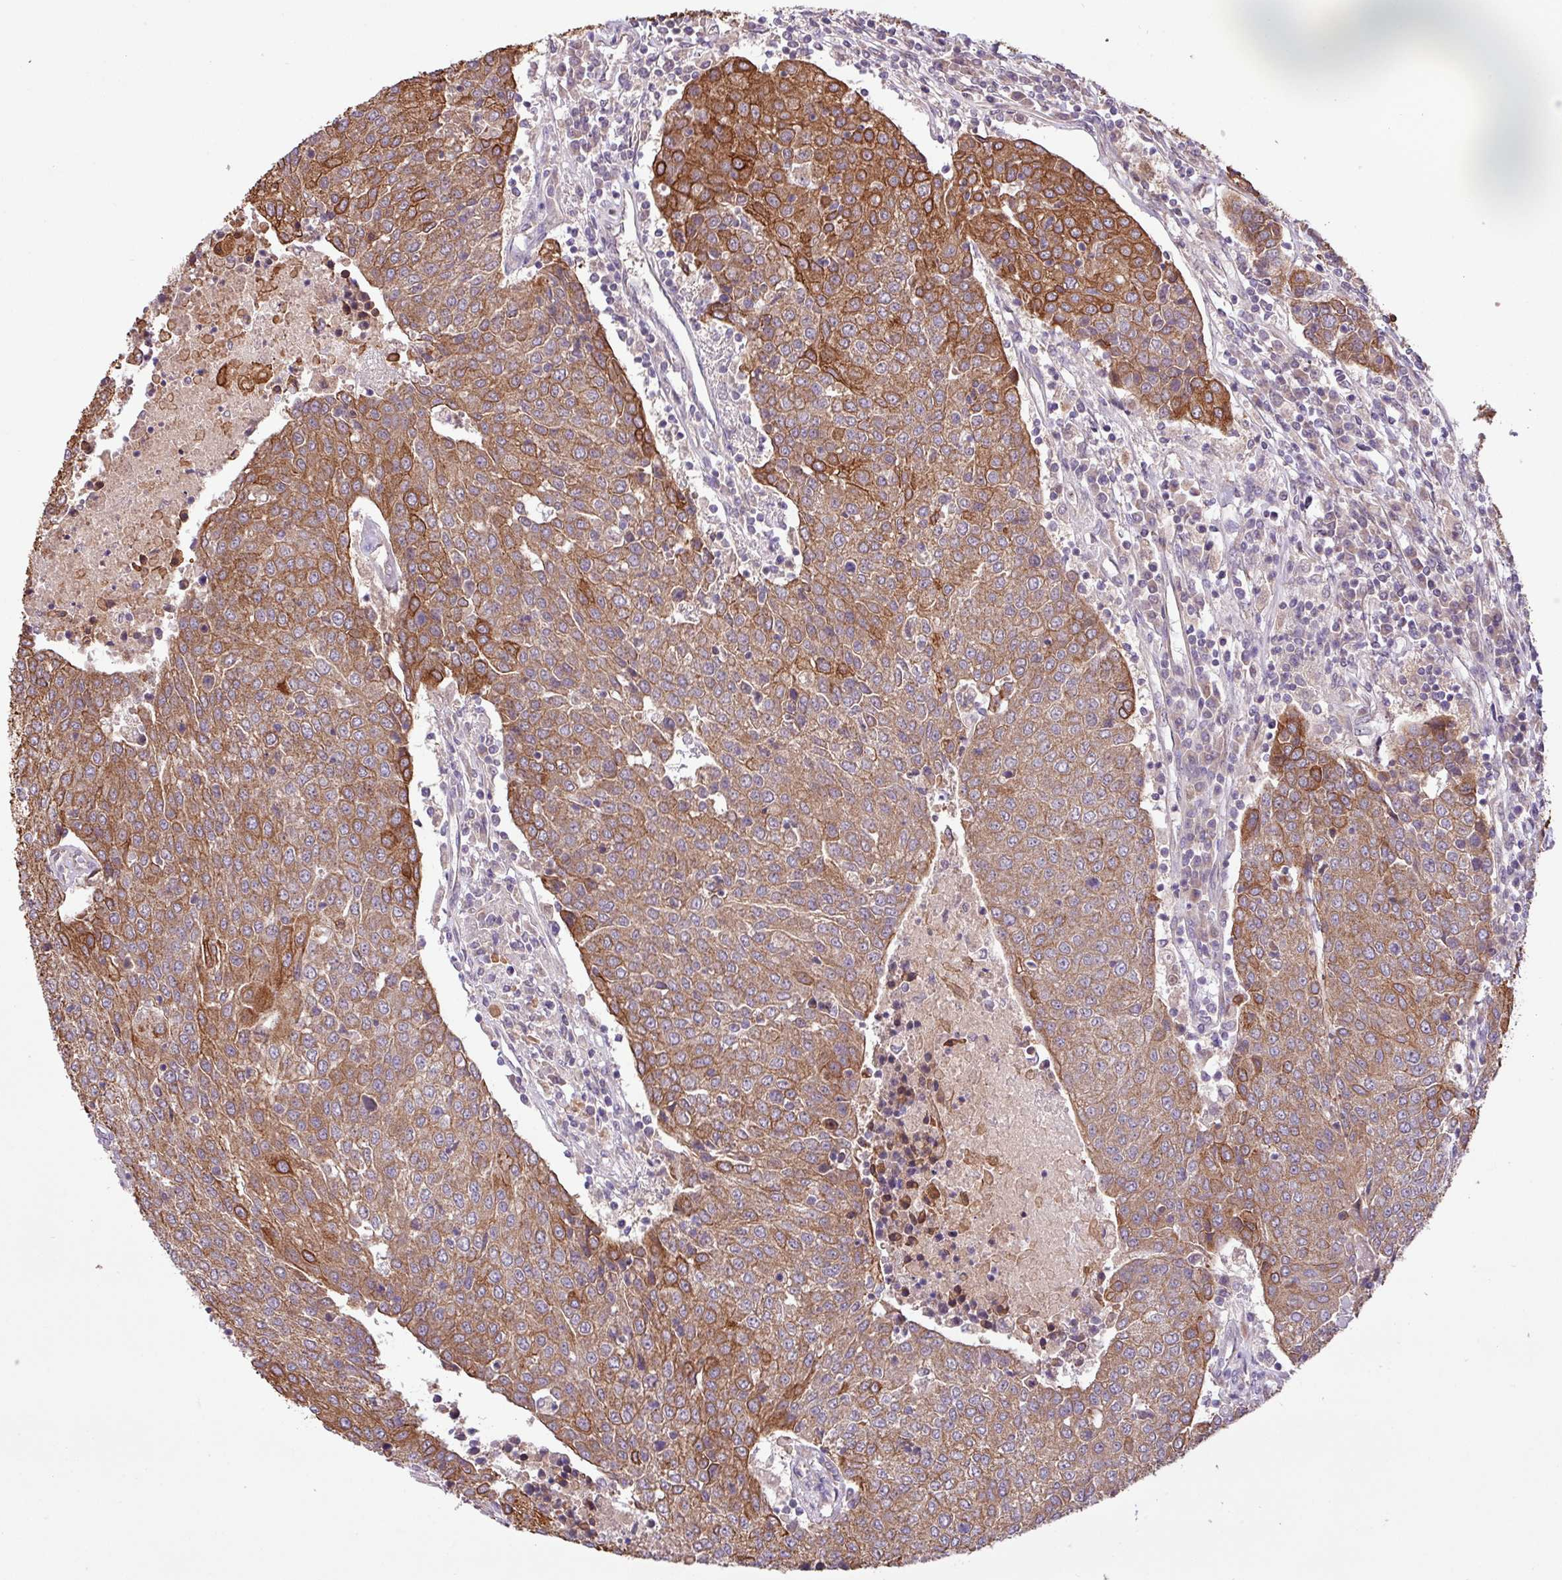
{"staining": {"intensity": "moderate", "quantity": ">75%", "location": "cytoplasmic/membranous"}, "tissue": "urothelial cancer", "cell_type": "Tumor cells", "image_type": "cancer", "snomed": [{"axis": "morphology", "description": "Urothelial carcinoma, High grade"}, {"axis": "topography", "description": "Urinary bladder"}], "caption": "A micrograph showing moderate cytoplasmic/membranous expression in approximately >75% of tumor cells in urothelial cancer, as visualized by brown immunohistochemical staining.", "gene": "TIMM10B", "patient": {"sex": "female", "age": 85}}